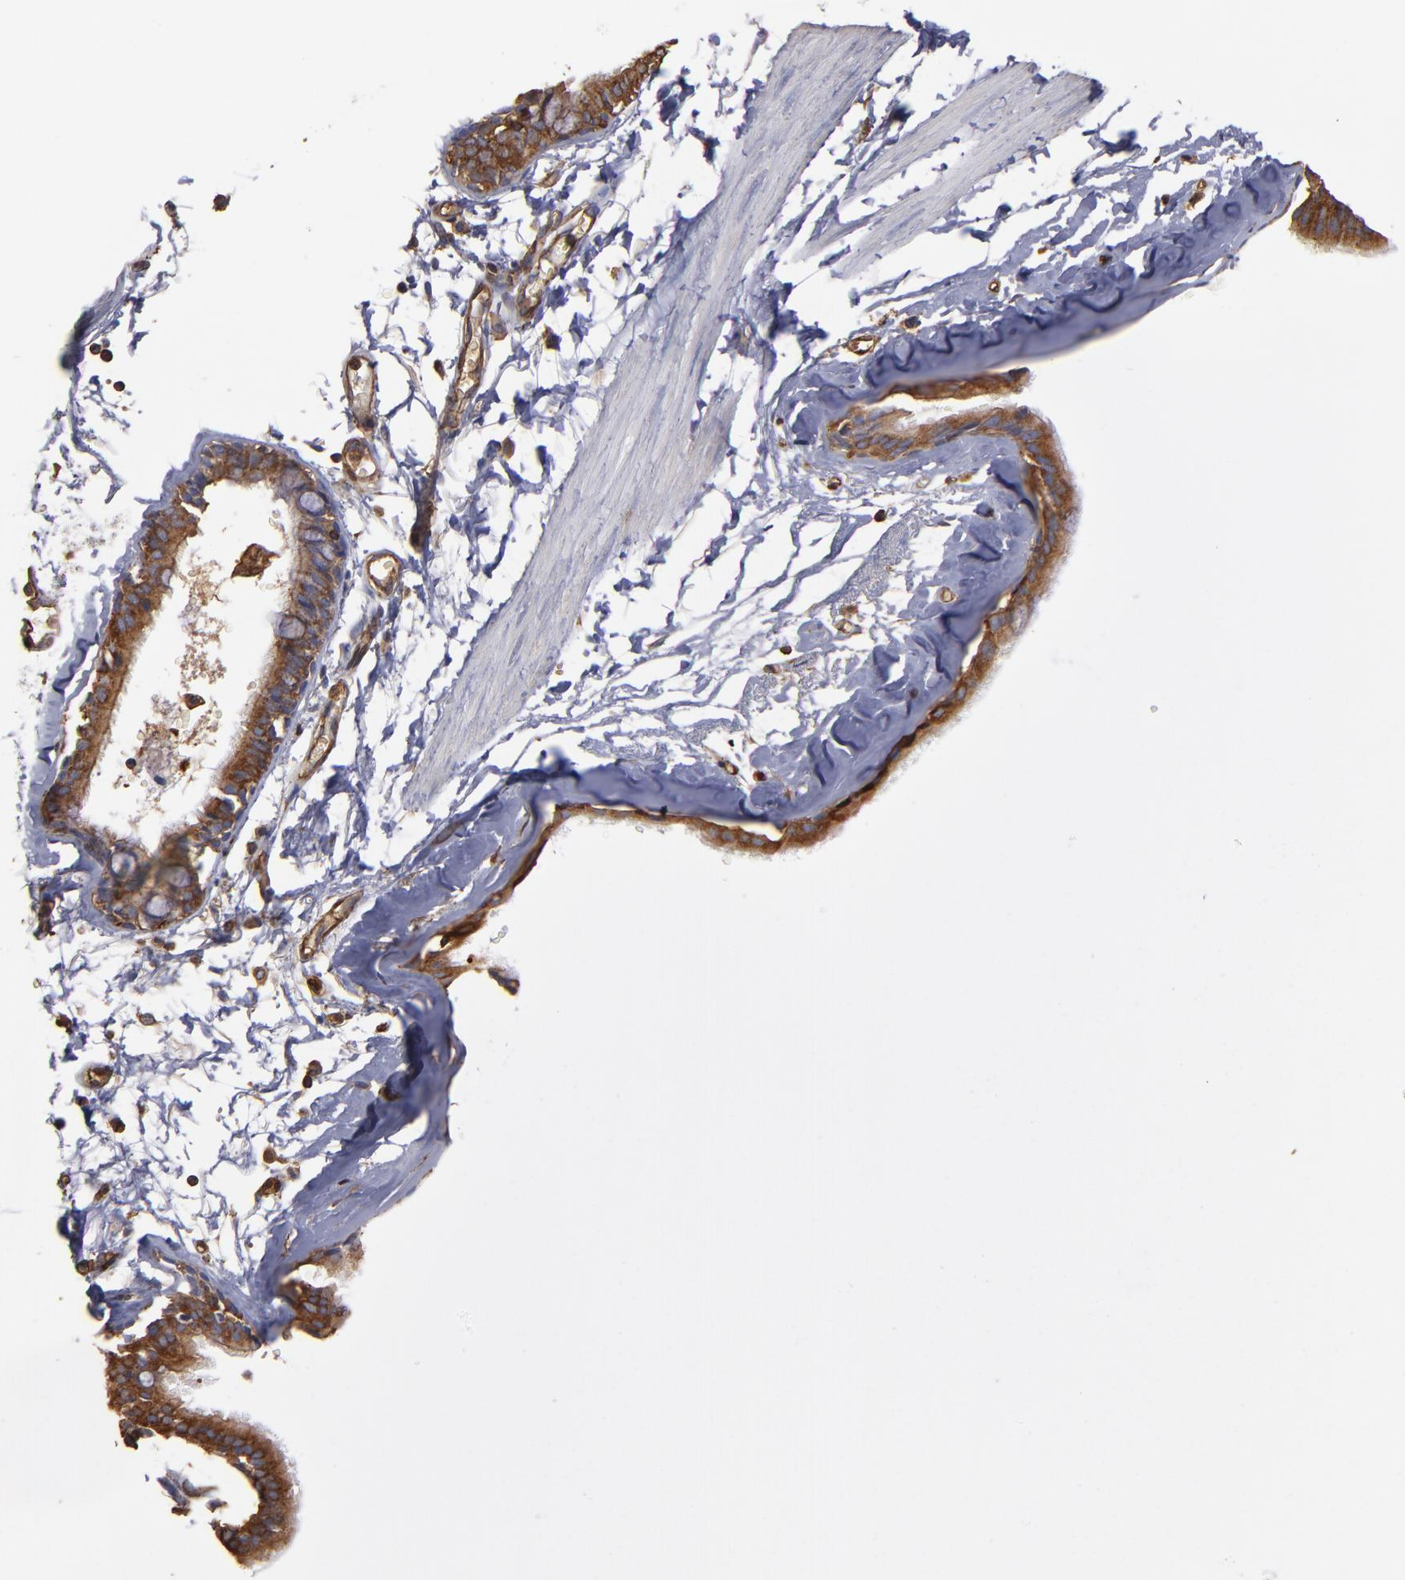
{"staining": {"intensity": "moderate", "quantity": ">75%", "location": "cytoplasmic/membranous"}, "tissue": "bronchus", "cell_type": "Respiratory epithelial cells", "image_type": "normal", "snomed": [{"axis": "morphology", "description": "Normal tissue, NOS"}, {"axis": "topography", "description": "Bronchus"}, {"axis": "topography", "description": "Lung"}], "caption": "High-power microscopy captured an IHC photomicrograph of unremarkable bronchus, revealing moderate cytoplasmic/membranous positivity in approximately >75% of respiratory epithelial cells.", "gene": "ACTN4", "patient": {"sex": "female", "age": 56}}